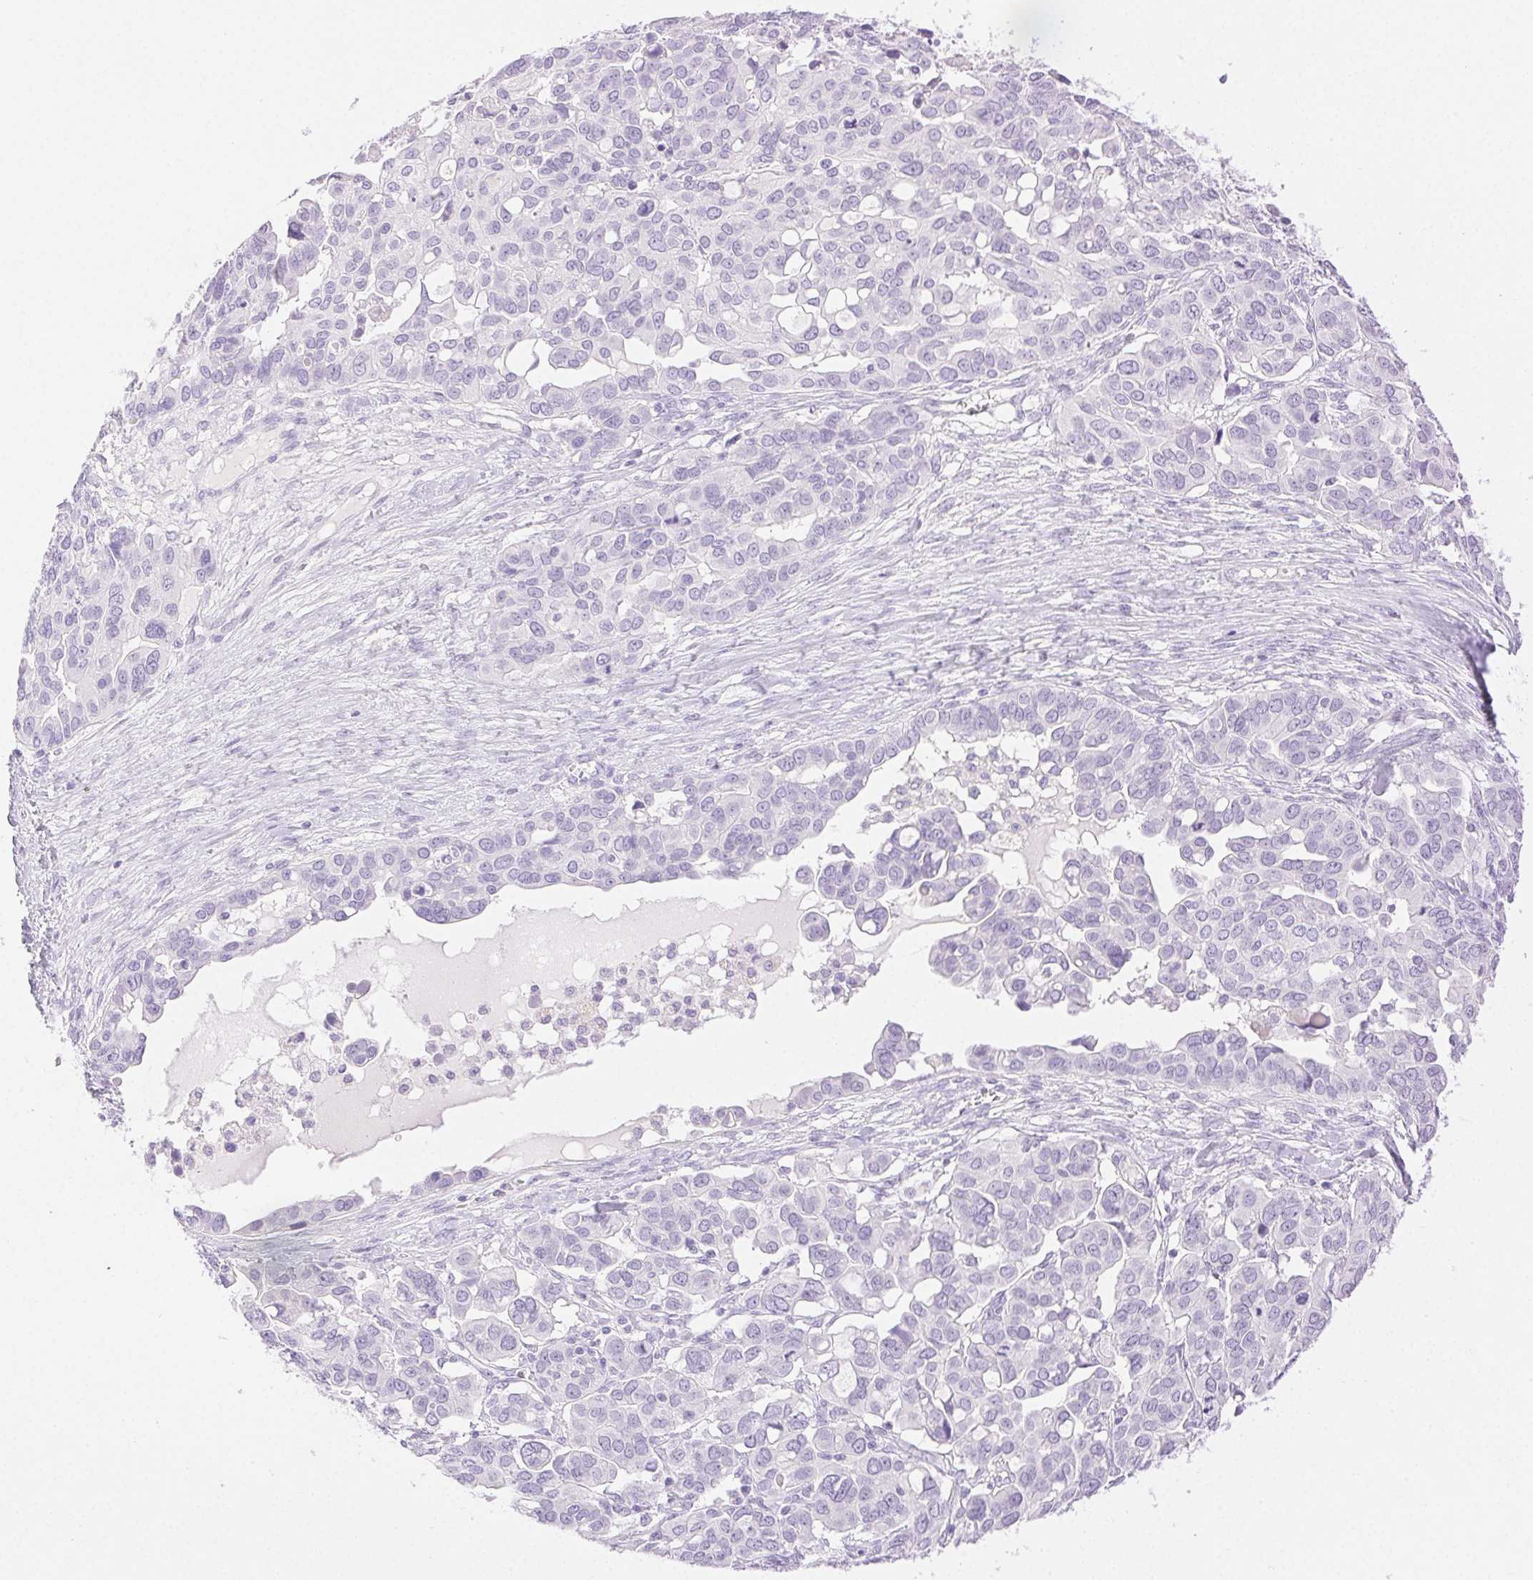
{"staining": {"intensity": "negative", "quantity": "none", "location": "none"}, "tissue": "ovarian cancer", "cell_type": "Tumor cells", "image_type": "cancer", "snomed": [{"axis": "morphology", "description": "Carcinoma, endometroid"}, {"axis": "topography", "description": "Ovary"}], "caption": "This is an immunohistochemistry histopathology image of human endometroid carcinoma (ovarian). There is no staining in tumor cells.", "gene": "SPACA4", "patient": {"sex": "female", "age": 78}}